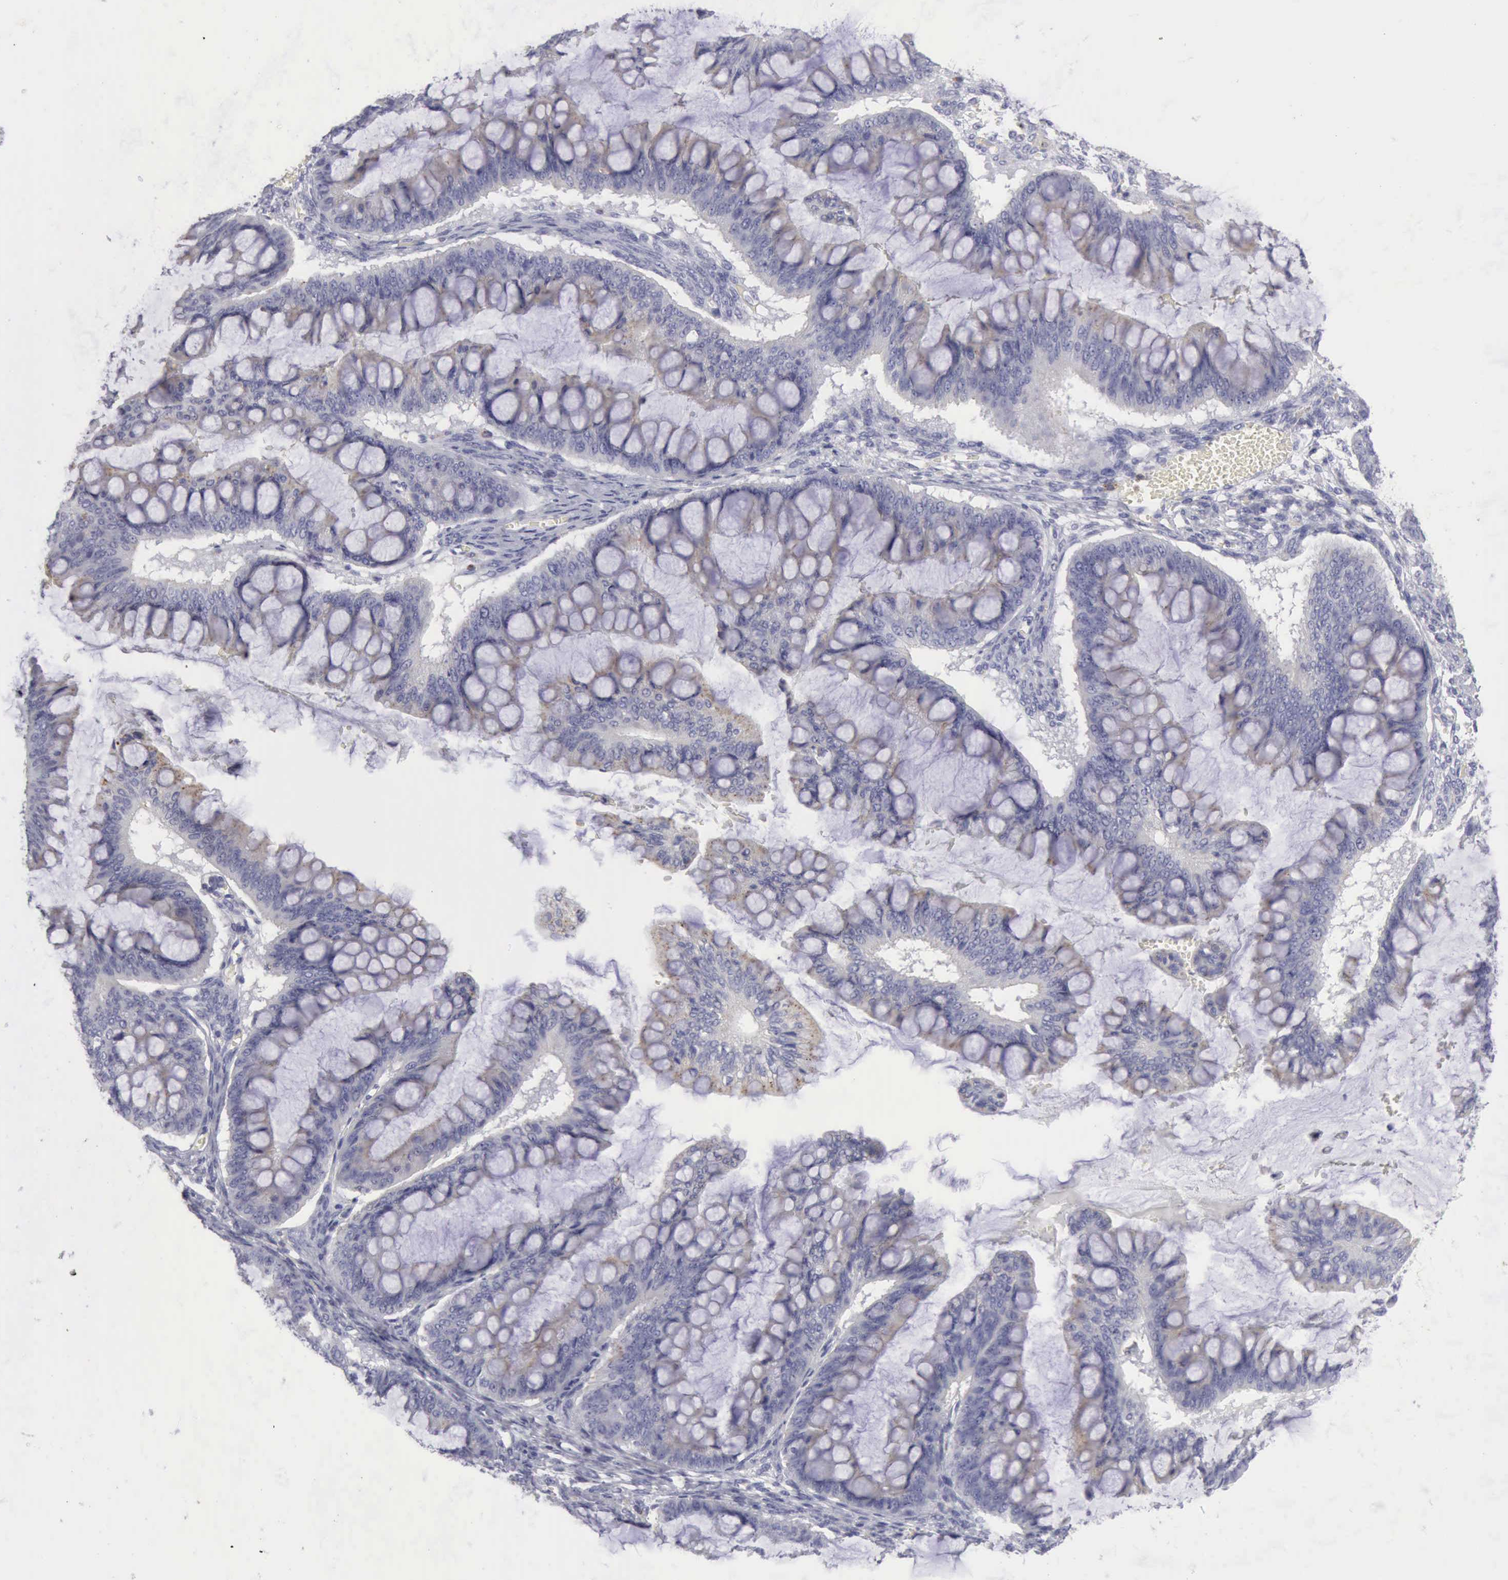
{"staining": {"intensity": "negative", "quantity": "none", "location": "none"}, "tissue": "ovarian cancer", "cell_type": "Tumor cells", "image_type": "cancer", "snomed": [{"axis": "morphology", "description": "Cystadenocarcinoma, mucinous, NOS"}, {"axis": "topography", "description": "Ovary"}], "caption": "There is no significant positivity in tumor cells of mucinous cystadenocarcinoma (ovarian). (Immunohistochemistry, brightfield microscopy, high magnification).", "gene": "CTSS", "patient": {"sex": "female", "age": 73}}